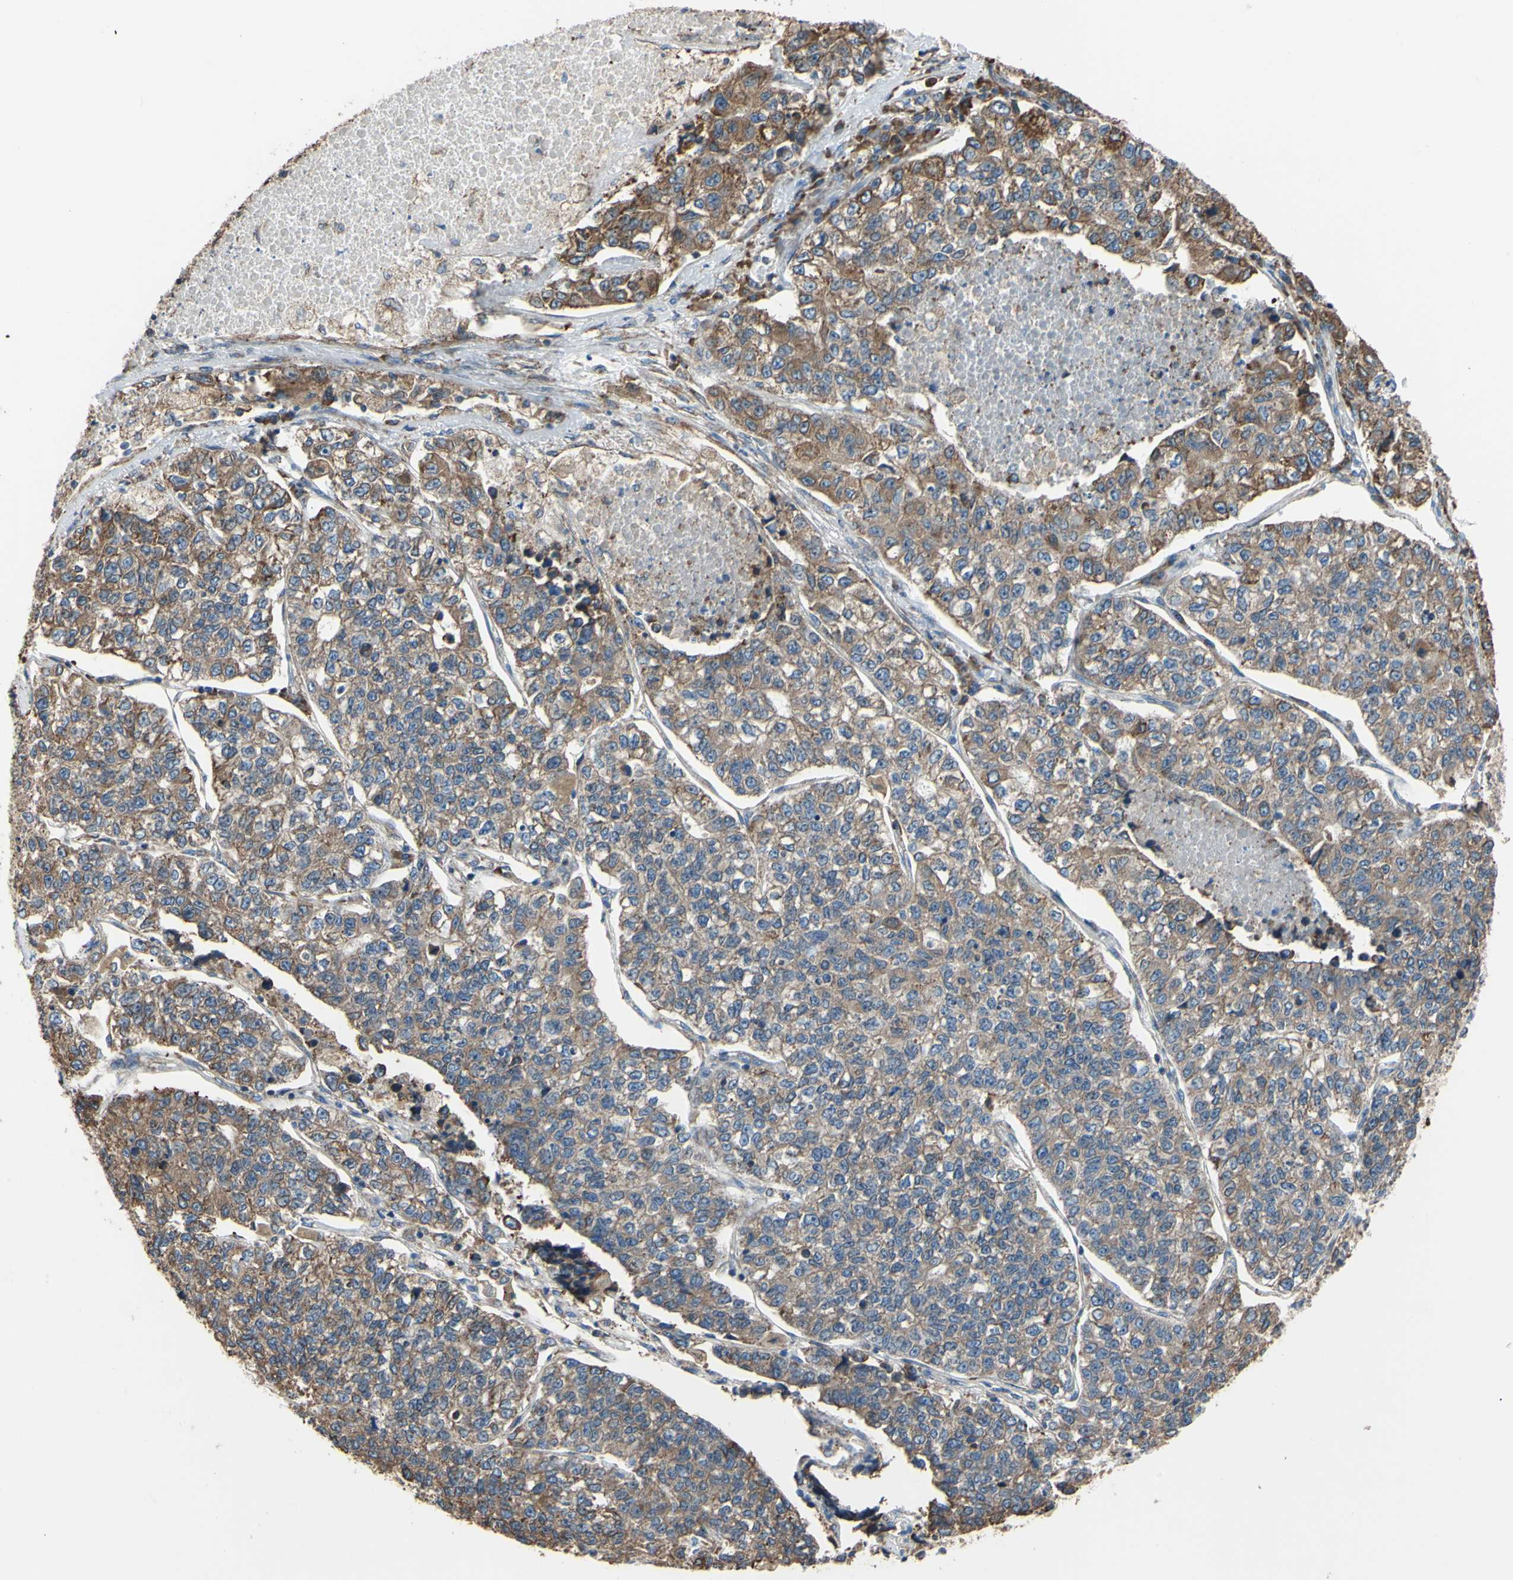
{"staining": {"intensity": "moderate", "quantity": ">75%", "location": "cytoplasmic/membranous"}, "tissue": "lung cancer", "cell_type": "Tumor cells", "image_type": "cancer", "snomed": [{"axis": "morphology", "description": "Adenocarcinoma, NOS"}, {"axis": "topography", "description": "Lung"}], "caption": "This is a photomicrograph of immunohistochemistry (IHC) staining of lung adenocarcinoma, which shows moderate positivity in the cytoplasmic/membranous of tumor cells.", "gene": "BMF", "patient": {"sex": "male", "age": 49}}